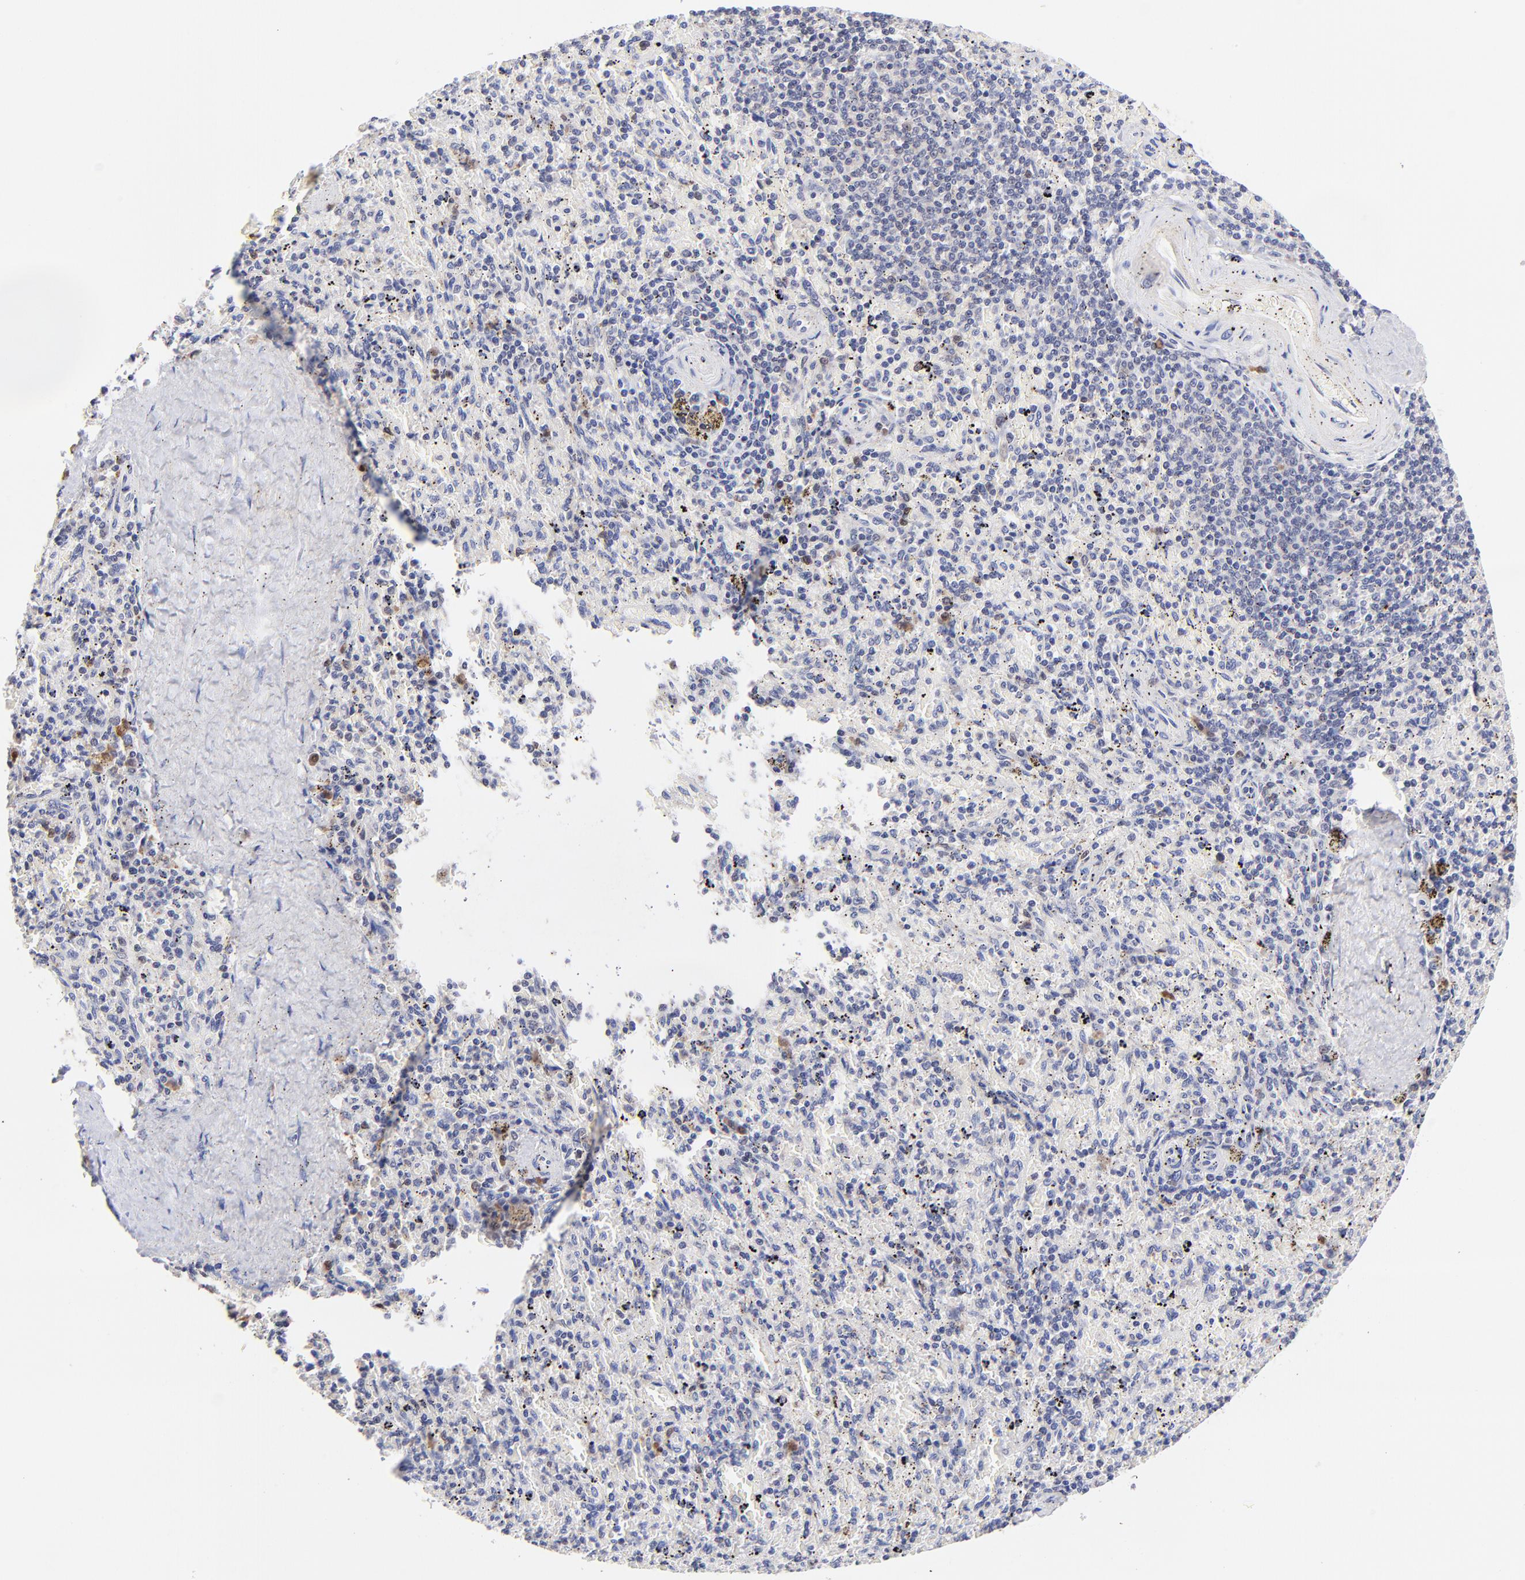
{"staining": {"intensity": "negative", "quantity": "none", "location": "none"}, "tissue": "spleen", "cell_type": "Cells in red pulp", "image_type": "normal", "snomed": [{"axis": "morphology", "description": "Normal tissue, NOS"}, {"axis": "topography", "description": "Spleen"}], "caption": "Immunohistochemistry micrograph of unremarkable spleen: spleen stained with DAB reveals no significant protein expression in cells in red pulp. (DAB (3,3'-diaminobenzidine) IHC, high magnification).", "gene": "ZNF155", "patient": {"sex": "female", "age": 43}}